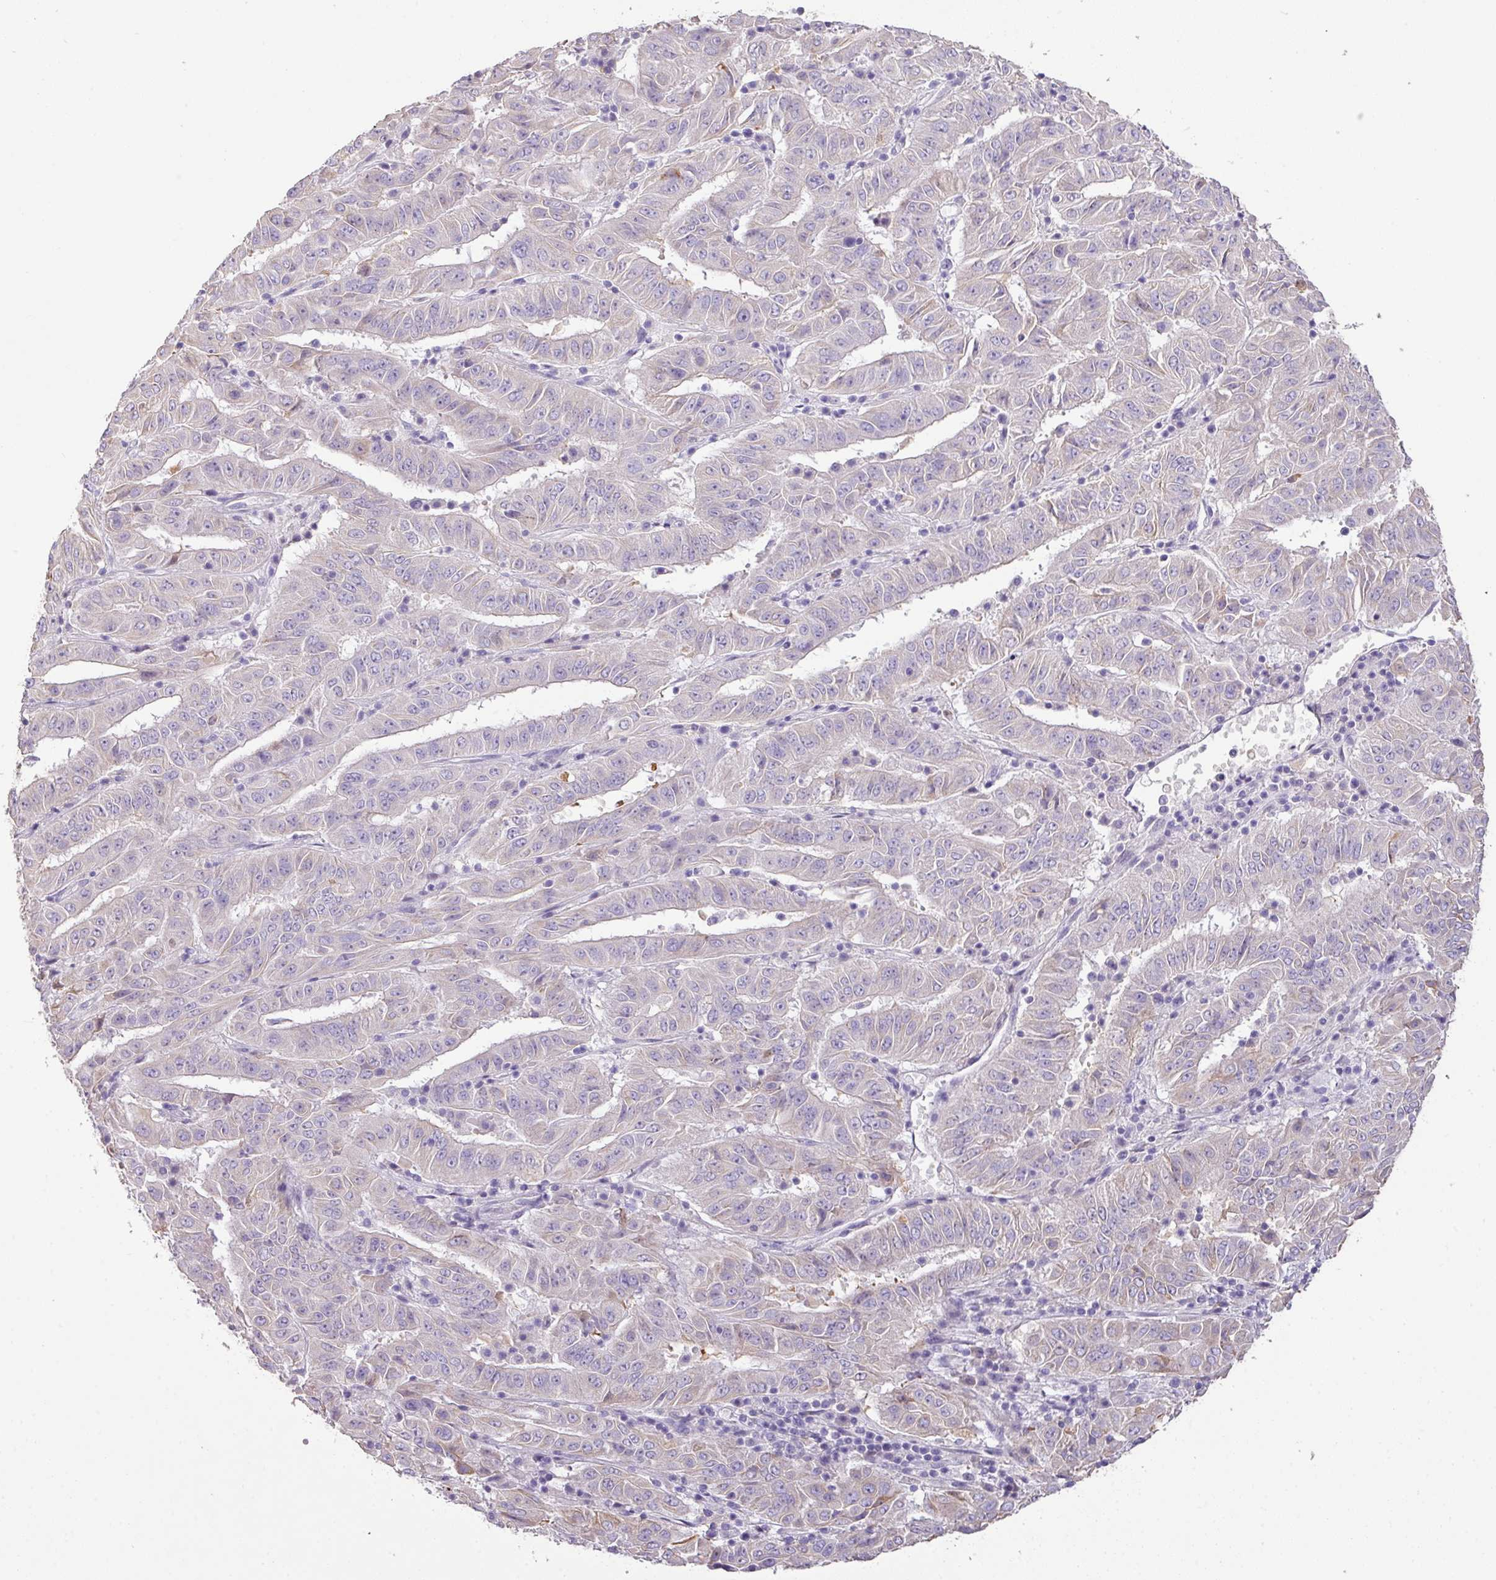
{"staining": {"intensity": "weak", "quantity": "<25%", "location": "cytoplasmic/membranous"}, "tissue": "pancreatic cancer", "cell_type": "Tumor cells", "image_type": "cancer", "snomed": [{"axis": "morphology", "description": "Adenocarcinoma, NOS"}, {"axis": "topography", "description": "Pancreas"}], "caption": "The immunohistochemistry micrograph has no significant expression in tumor cells of adenocarcinoma (pancreatic) tissue.", "gene": "OR6C6", "patient": {"sex": "male", "age": 63}}